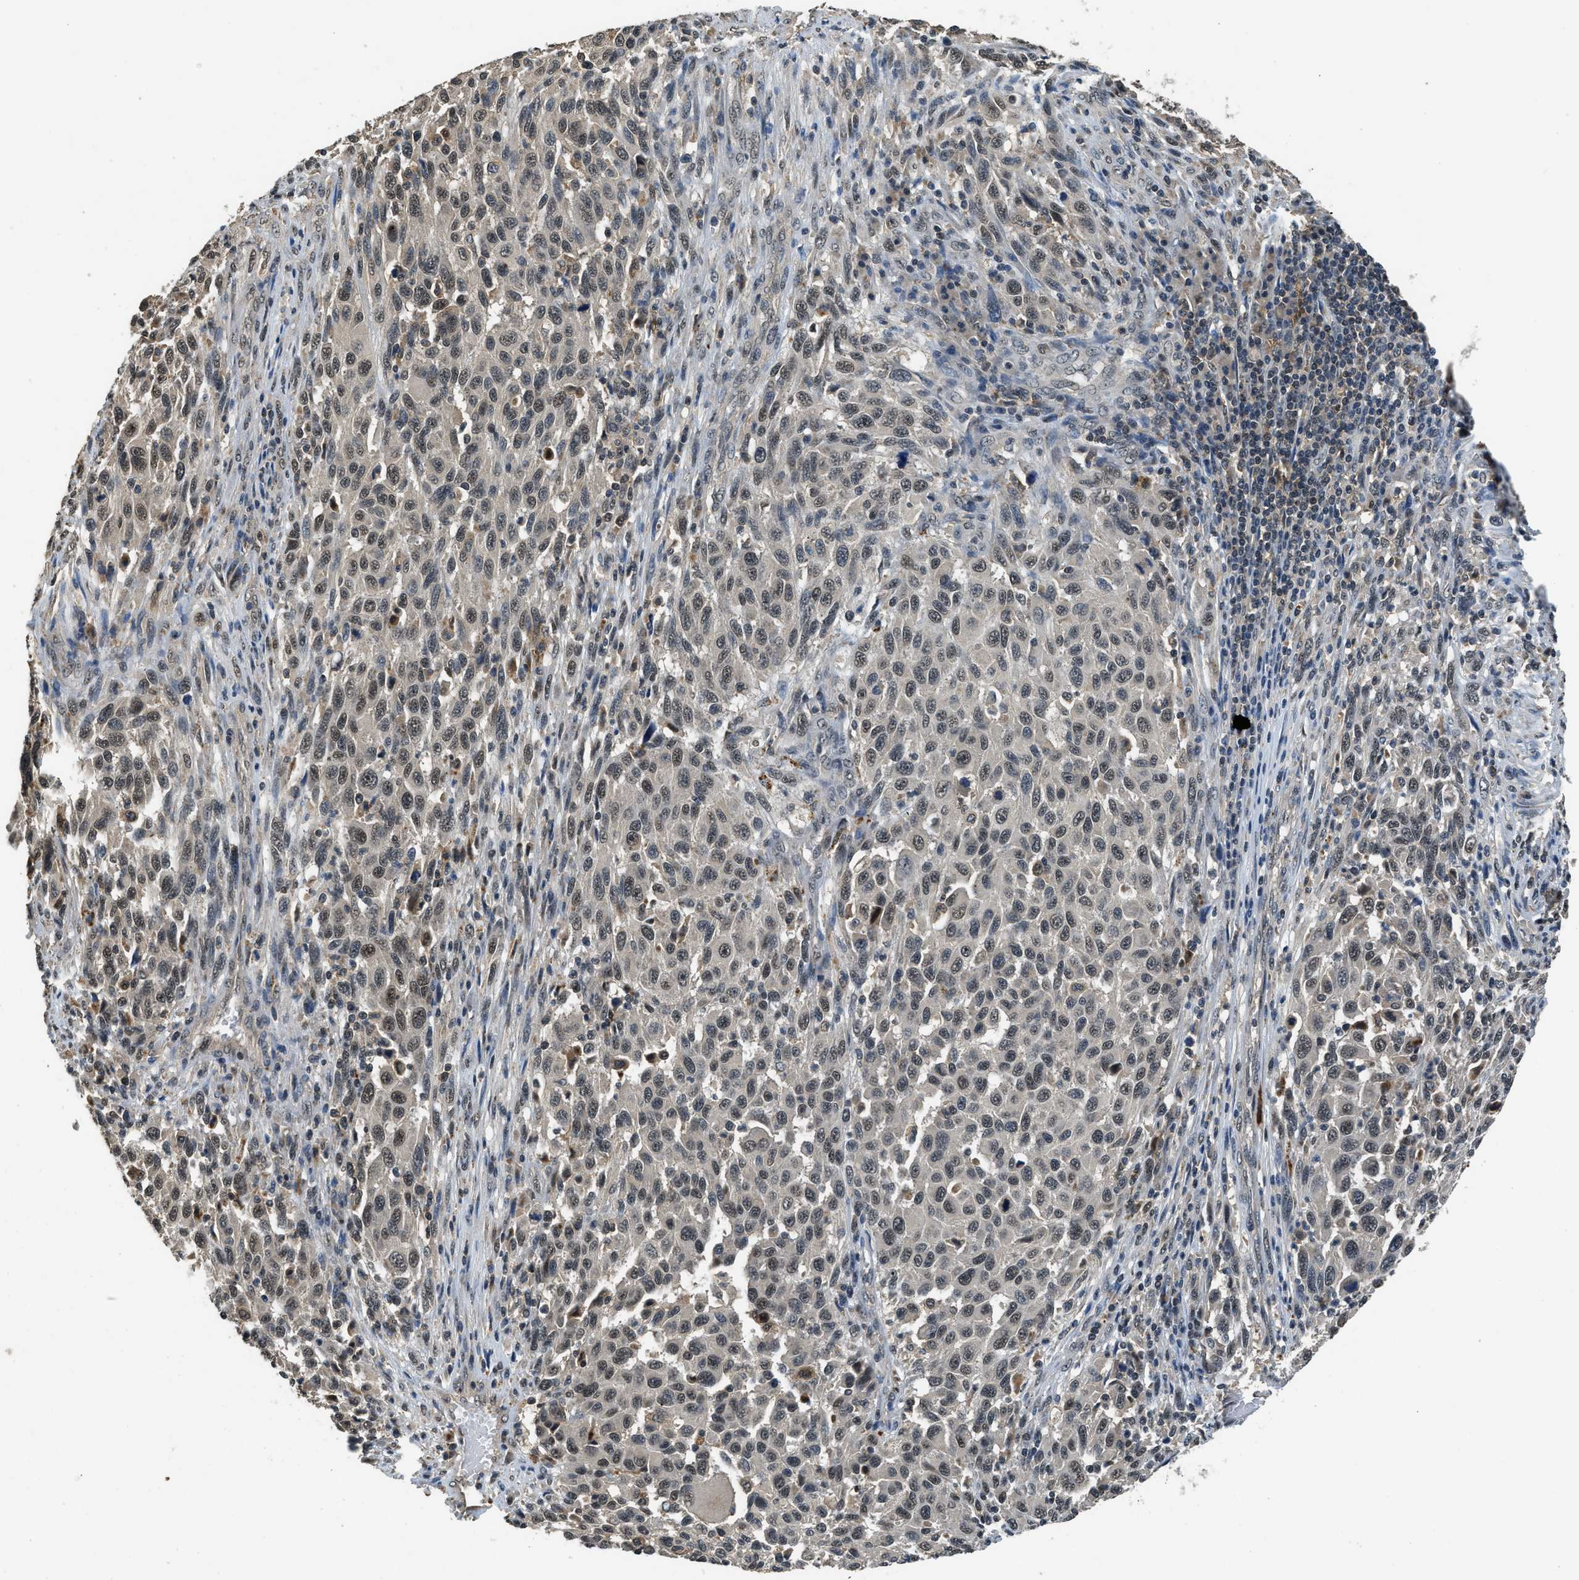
{"staining": {"intensity": "moderate", "quantity": ">75%", "location": "nuclear"}, "tissue": "melanoma", "cell_type": "Tumor cells", "image_type": "cancer", "snomed": [{"axis": "morphology", "description": "Malignant melanoma, Metastatic site"}, {"axis": "topography", "description": "Lymph node"}], "caption": "Malignant melanoma (metastatic site) stained with a protein marker shows moderate staining in tumor cells.", "gene": "SLC15A4", "patient": {"sex": "male", "age": 61}}